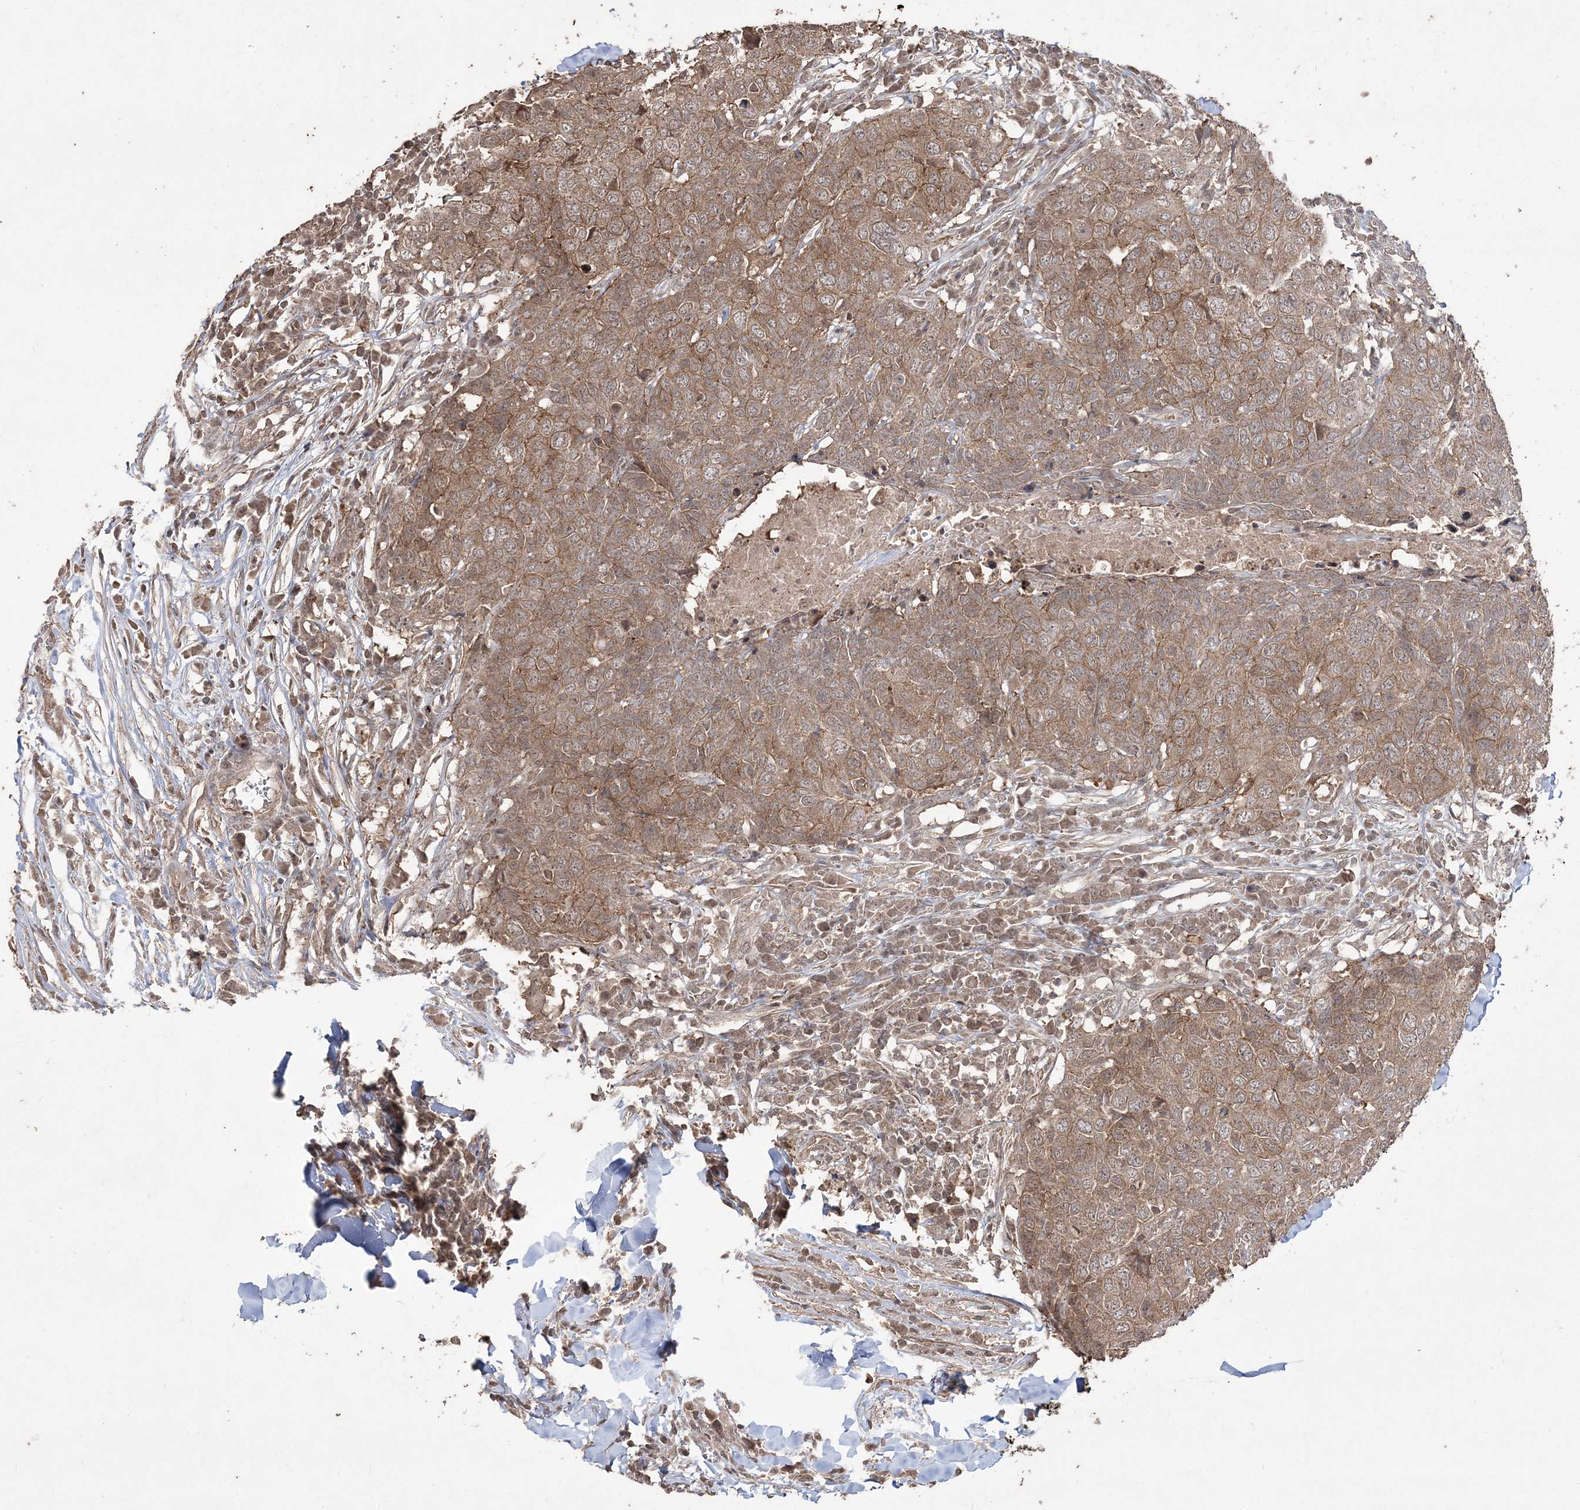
{"staining": {"intensity": "moderate", "quantity": ">75%", "location": "cytoplasmic/membranous"}, "tissue": "head and neck cancer", "cell_type": "Tumor cells", "image_type": "cancer", "snomed": [{"axis": "morphology", "description": "Squamous cell carcinoma, NOS"}, {"axis": "topography", "description": "Head-Neck"}], "caption": "Tumor cells exhibit medium levels of moderate cytoplasmic/membranous positivity in about >75% of cells in human head and neck cancer (squamous cell carcinoma).", "gene": "EHHADH", "patient": {"sex": "male", "age": 66}}